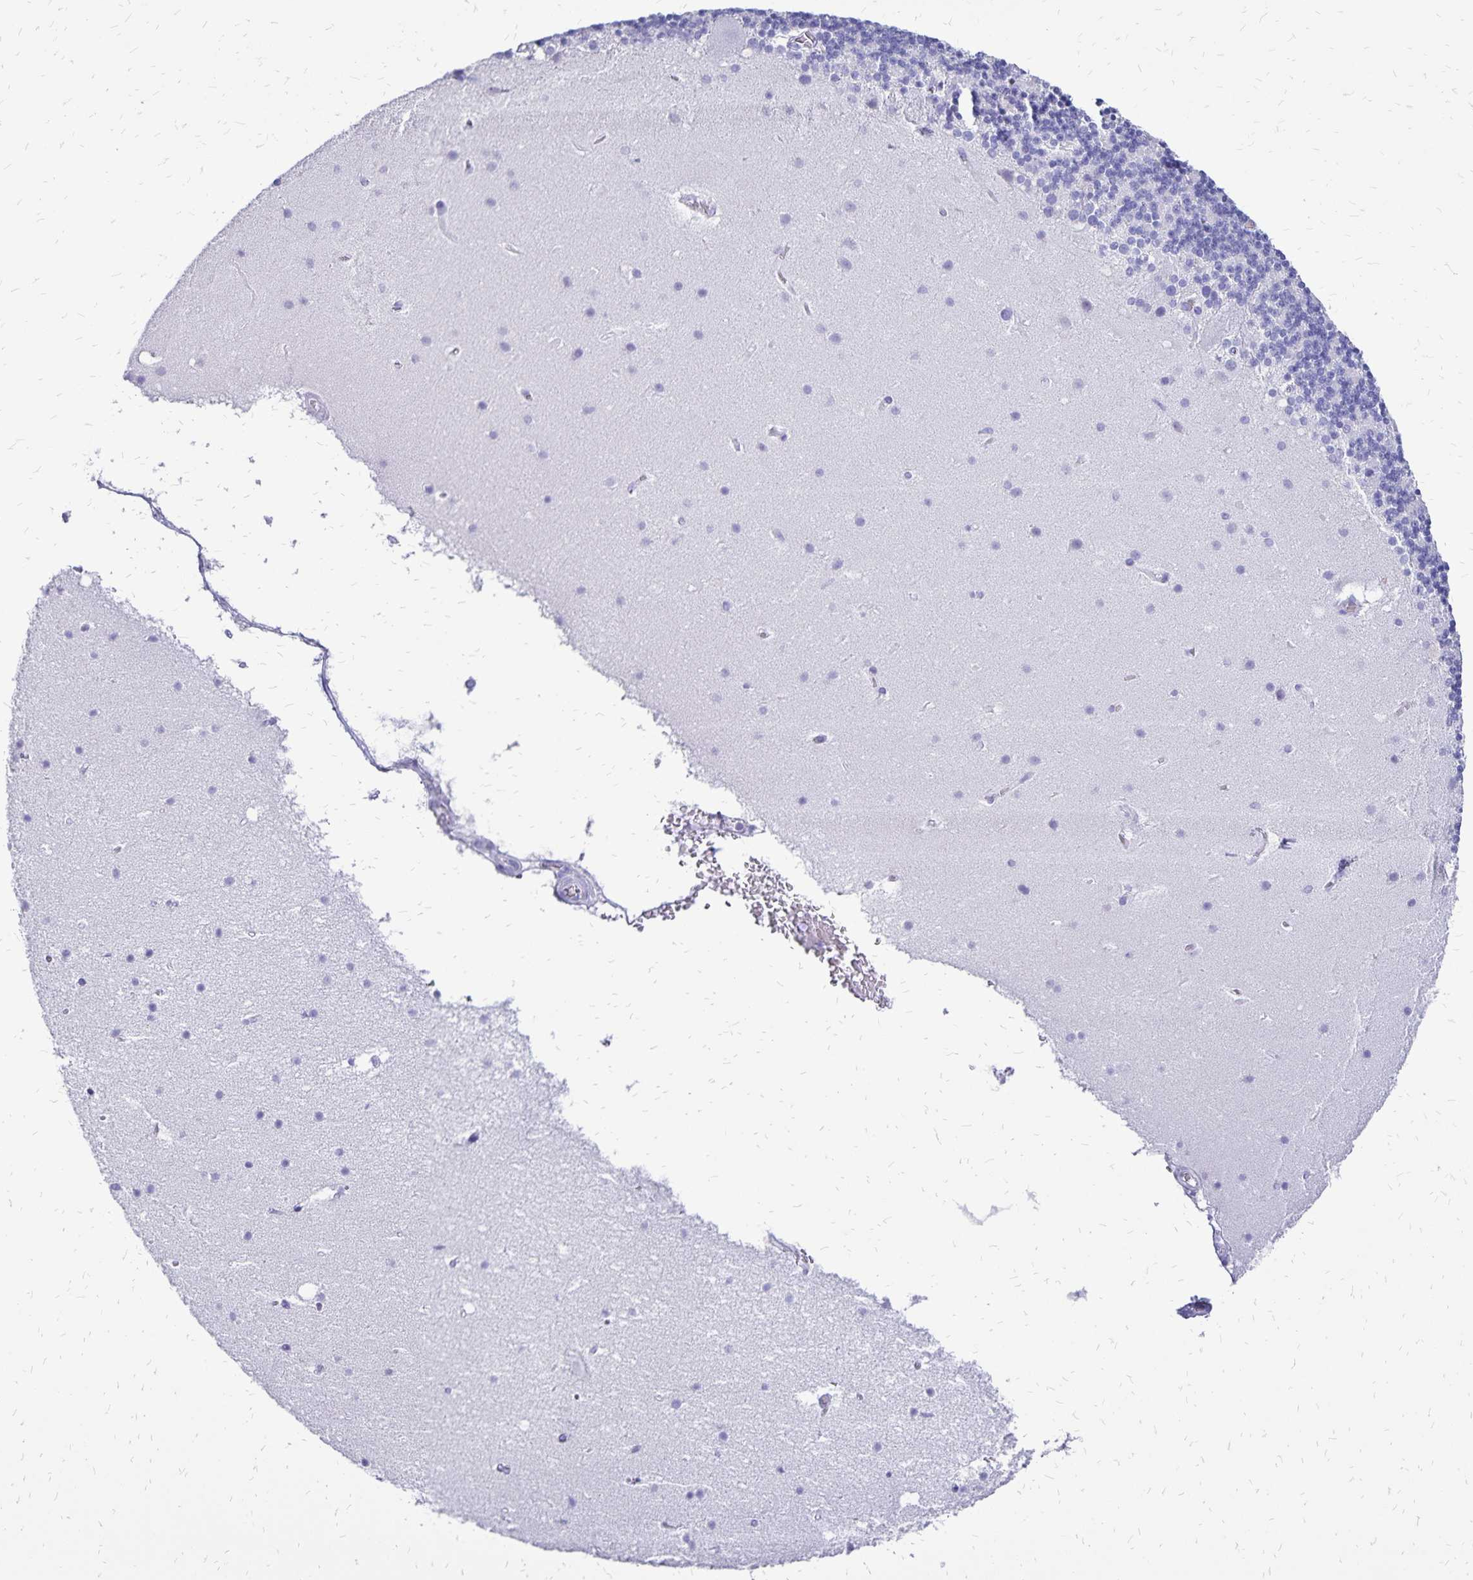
{"staining": {"intensity": "negative", "quantity": "none", "location": "none"}, "tissue": "cerebellum", "cell_type": "Cells in granular layer", "image_type": "normal", "snomed": [{"axis": "morphology", "description": "Normal tissue, NOS"}, {"axis": "topography", "description": "Cerebellum"}], "caption": "The immunohistochemistry (IHC) image has no significant expression in cells in granular layer of cerebellum. (Stains: DAB (3,3'-diaminobenzidine) immunohistochemistry with hematoxylin counter stain, Microscopy: brightfield microscopy at high magnification).", "gene": "HMGB3", "patient": {"sex": "male", "age": 70}}